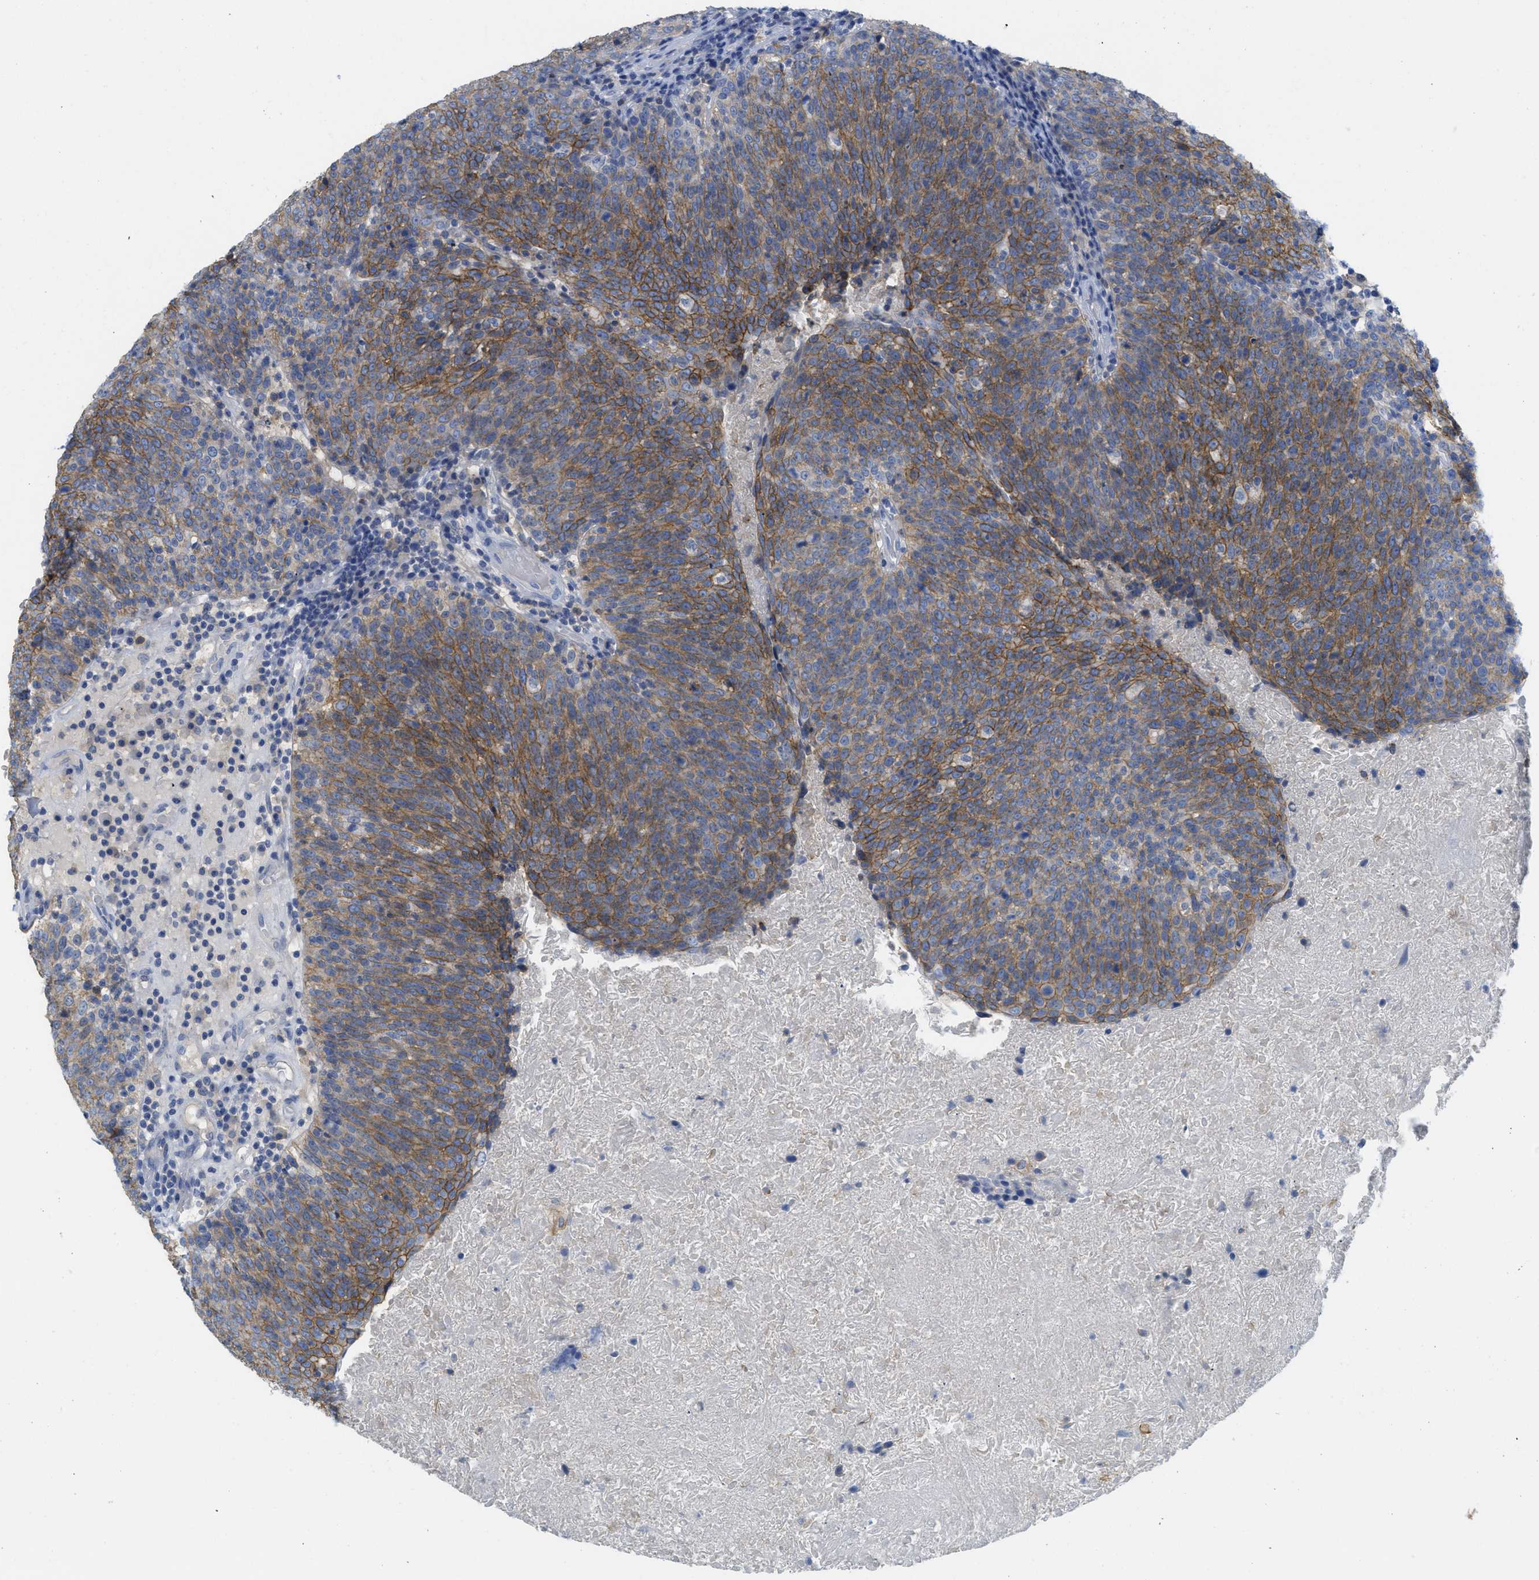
{"staining": {"intensity": "moderate", "quantity": ">75%", "location": "cytoplasmic/membranous"}, "tissue": "head and neck cancer", "cell_type": "Tumor cells", "image_type": "cancer", "snomed": [{"axis": "morphology", "description": "Squamous cell carcinoma, NOS"}, {"axis": "morphology", "description": "Squamous cell carcinoma, metastatic, NOS"}, {"axis": "topography", "description": "Lymph node"}, {"axis": "topography", "description": "Head-Neck"}], "caption": "Protein staining shows moderate cytoplasmic/membranous staining in approximately >75% of tumor cells in head and neck cancer (squamous cell carcinoma). (Brightfield microscopy of DAB IHC at high magnification).", "gene": "CNNM4", "patient": {"sex": "male", "age": 62}}